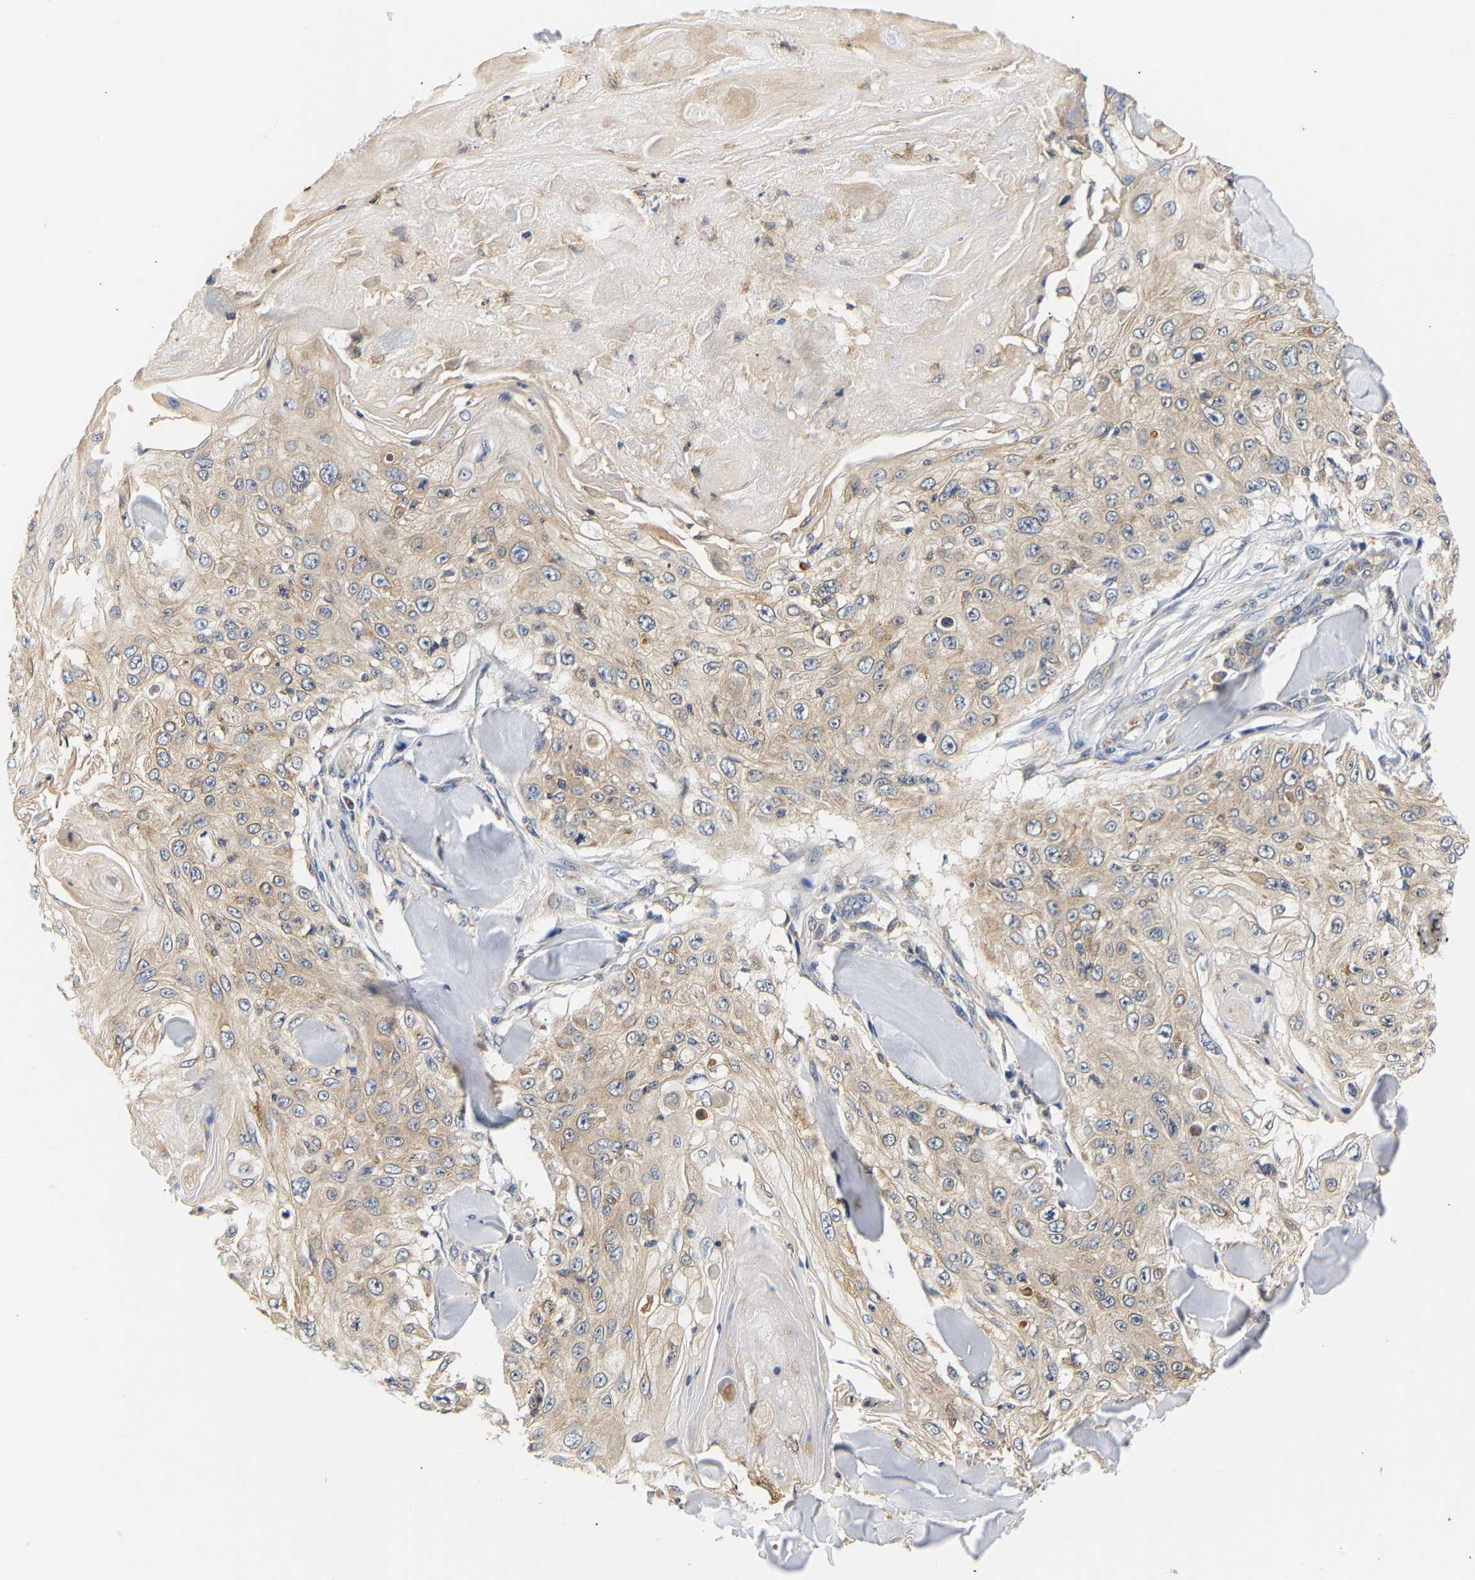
{"staining": {"intensity": "weak", "quantity": ">75%", "location": "cytoplasmic/membranous"}, "tissue": "skin cancer", "cell_type": "Tumor cells", "image_type": "cancer", "snomed": [{"axis": "morphology", "description": "Squamous cell carcinoma, NOS"}, {"axis": "topography", "description": "Skin"}], "caption": "A micrograph of skin cancer (squamous cell carcinoma) stained for a protein exhibits weak cytoplasmic/membranous brown staining in tumor cells. (DAB = brown stain, brightfield microscopy at high magnification).", "gene": "PPID", "patient": {"sex": "male", "age": 86}}